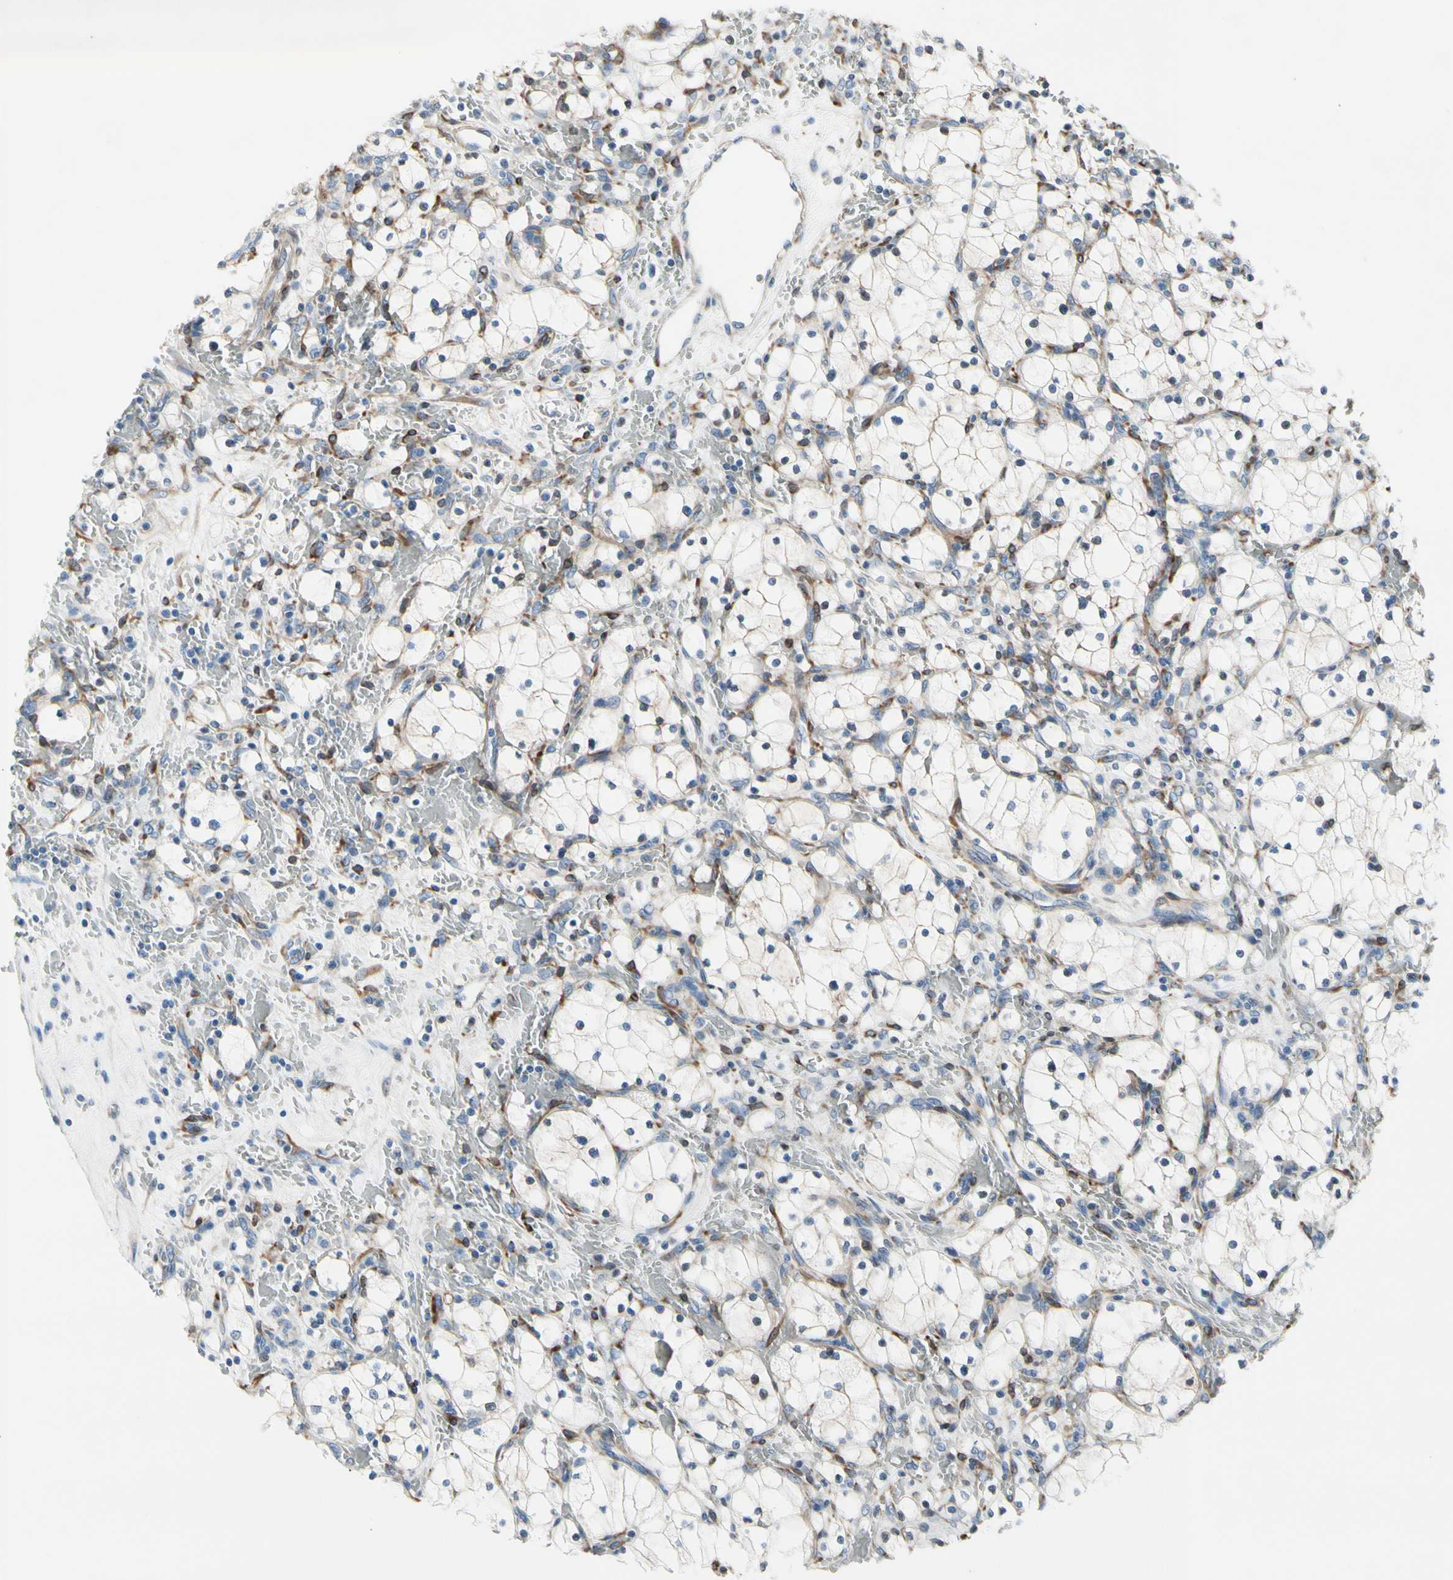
{"staining": {"intensity": "negative", "quantity": "none", "location": "none"}, "tissue": "renal cancer", "cell_type": "Tumor cells", "image_type": "cancer", "snomed": [{"axis": "morphology", "description": "Adenocarcinoma, NOS"}, {"axis": "topography", "description": "Kidney"}], "caption": "The histopathology image demonstrates no significant expression in tumor cells of adenocarcinoma (renal).", "gene": "MAP2", "patient": {"sex": "female", "age": 83}}